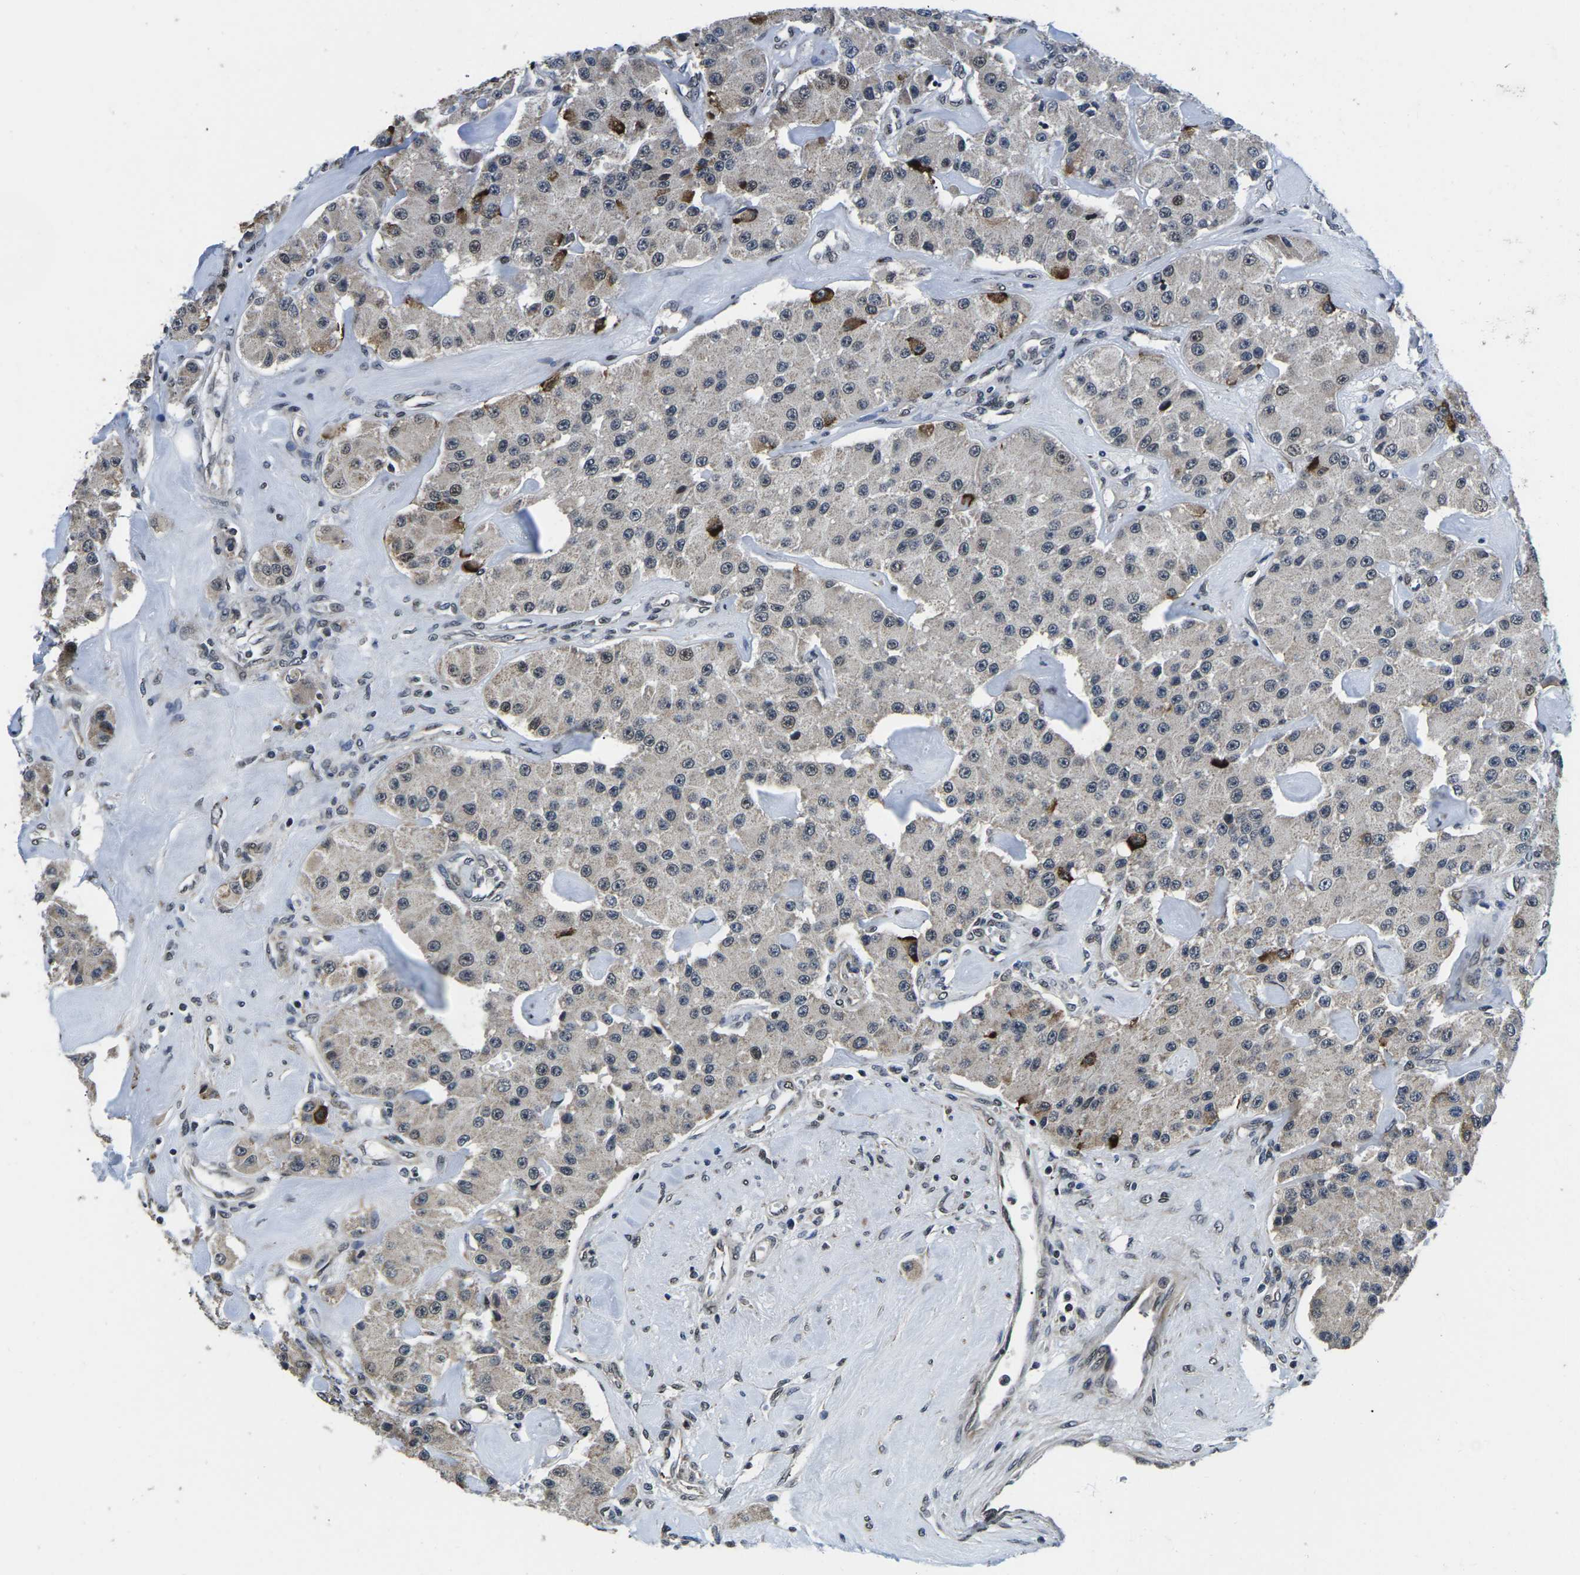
{"staining": {"intensity": "strong", "quantity": "<25%", "location": "cytoplasmic/membranous"}, "tissue": "carcinoid", "cell_type": "Tumor cells", "image_type": "cancer", "snomed": [{"axis": "morphology", "description": "Carcinoid, malignant, NOS"}, {"axis": "topography", "description": "Pancreas"}], "caption": "Carcinoid (malignant) was stained to show a protein in brown. There is medium levels of strong cytoplasmic/membranous expression in about <25% of tumor cells.", "gene": "CCNE1", "patient": {"sex": "male", "age": 41}}